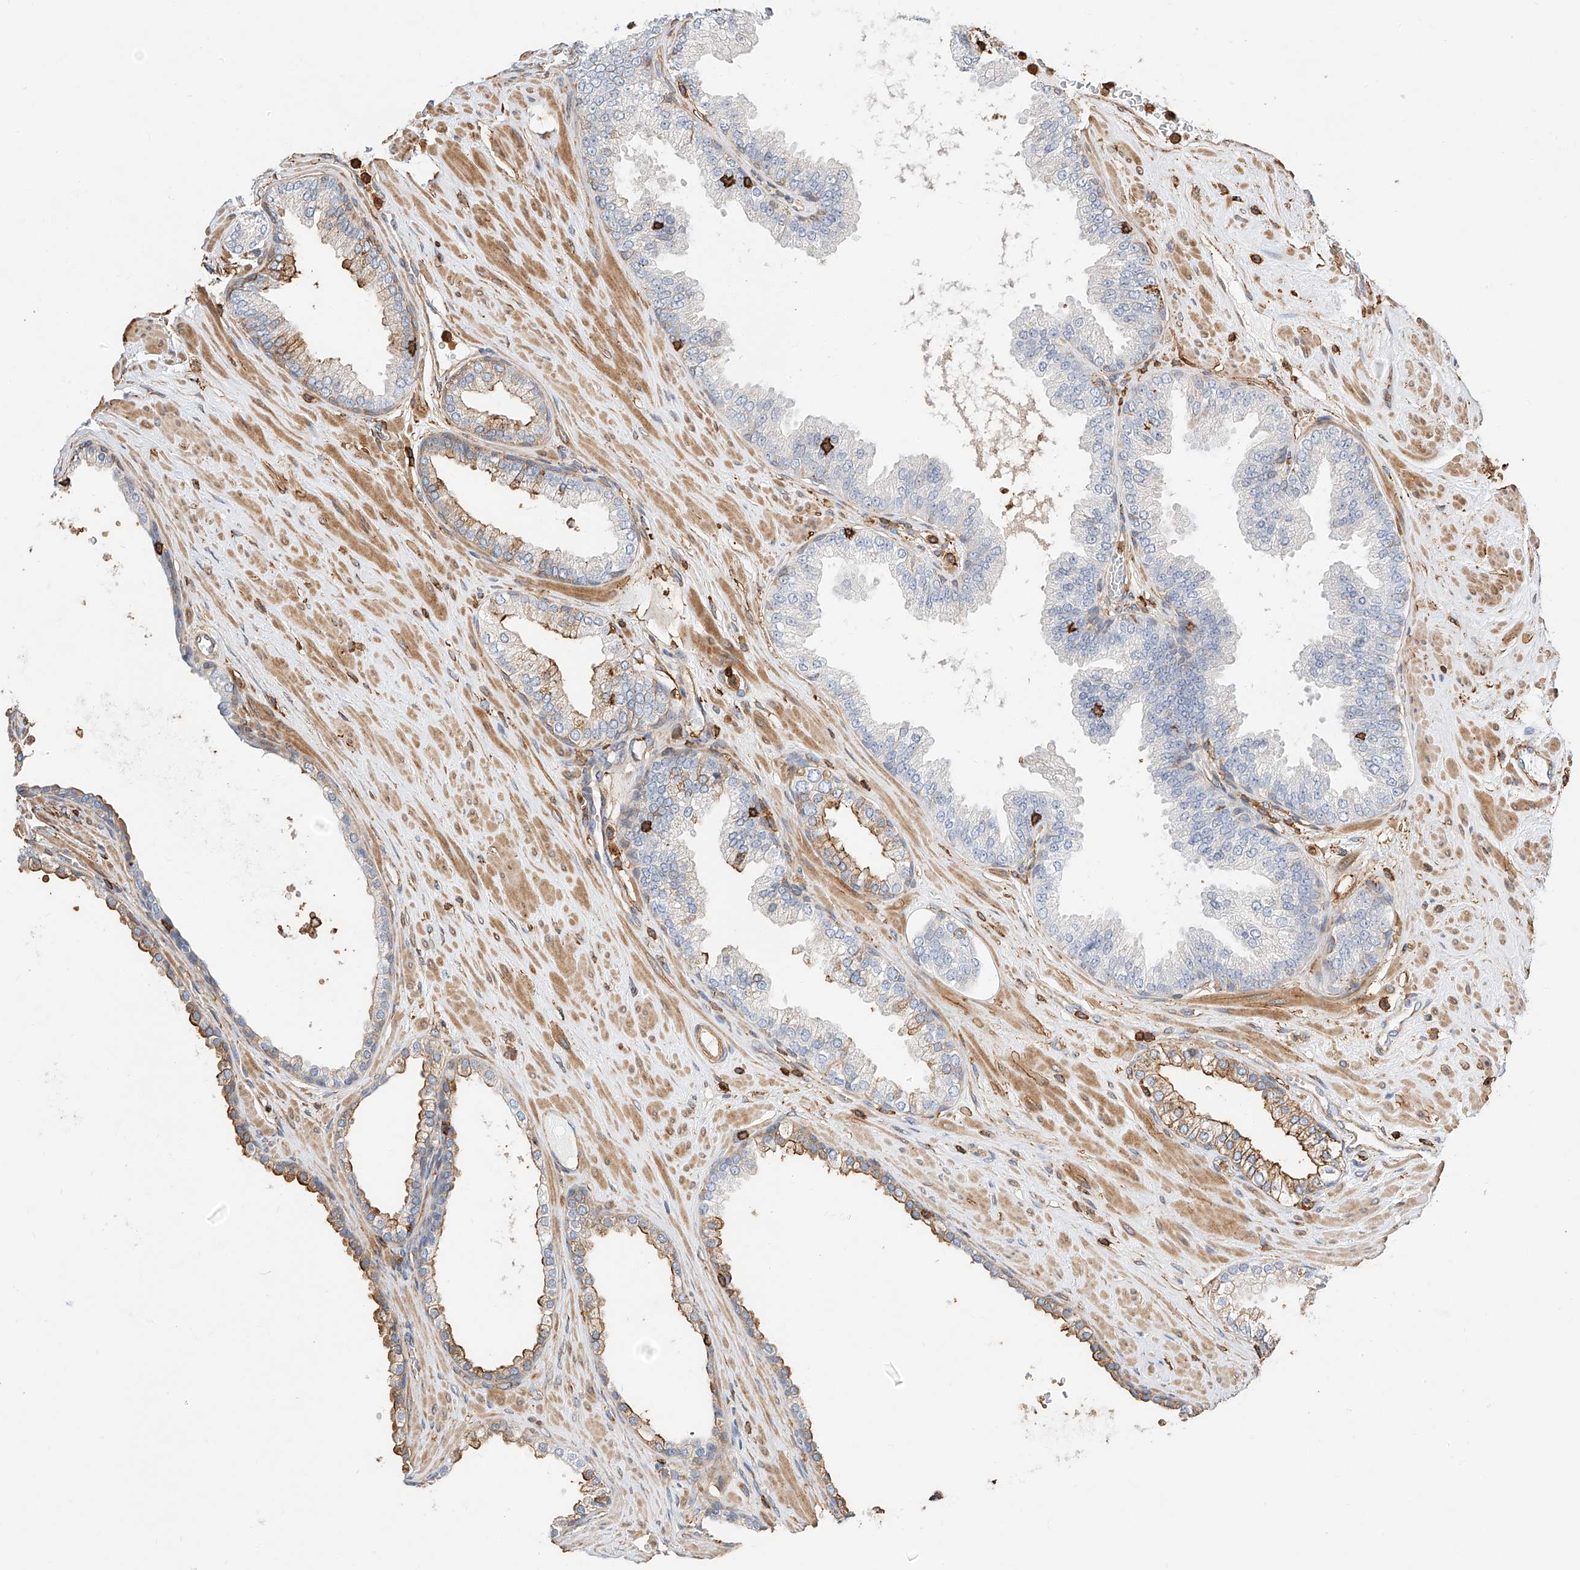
{"staining": {"intensity": "moderate", "quantity": "<25%", "location": "cytoplasmic/membranous"}, "tissue": "prostate cancer", "cell_type": "Tumor cells", "image_type": "cancer", "snomed": [{"axis": "morphology", "description": "Adenocarcinoma, Low grade"}, {"axis": "topography", "description": "Prostate"}], "caption": "Brown immunohistochemical staining in prostate cancer displays moderate cytoplasmic/membranous expression in approximately <25% of tumor cells.", "gene": "WFS1", "patient": {"sex": "male", "age": 62}}